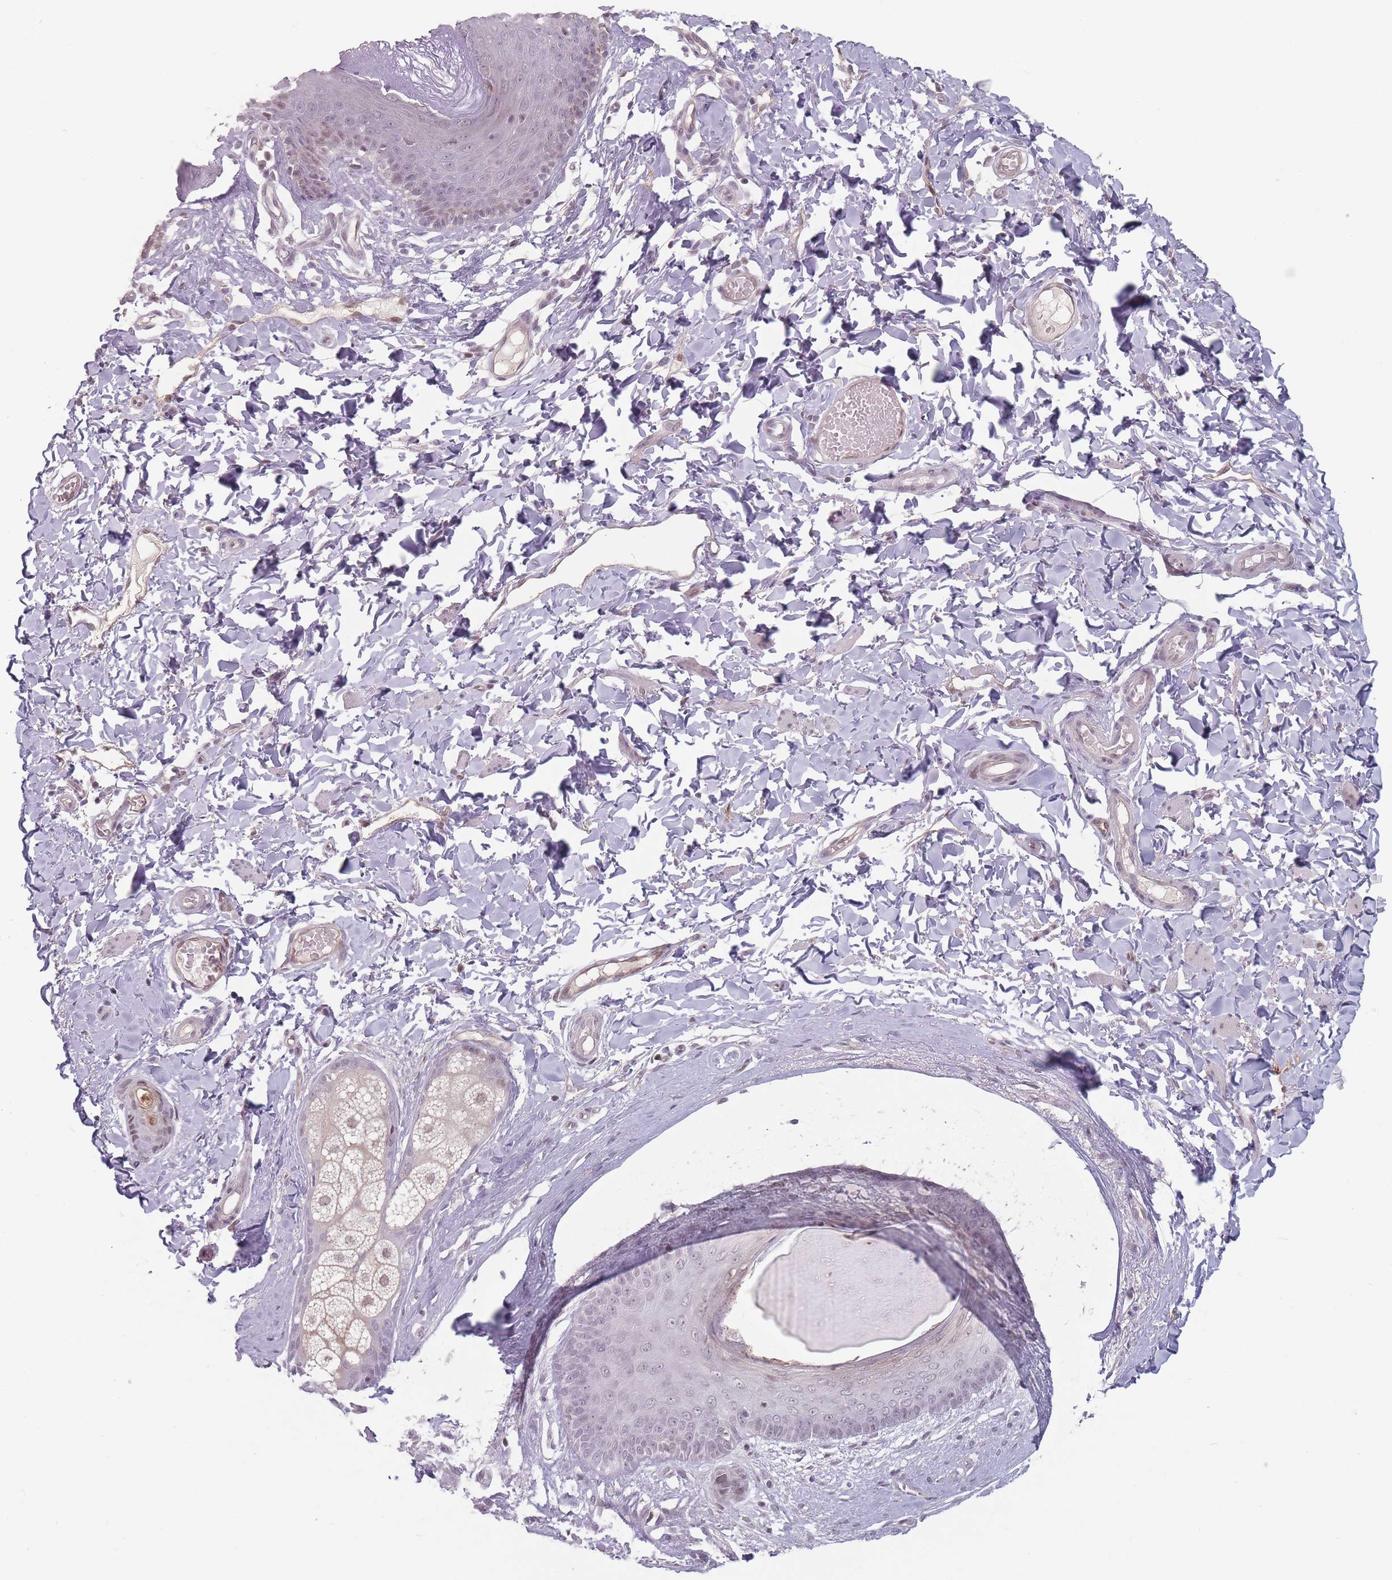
{"staining": {"intensity": "weak", "quantity": "25%-75%", "location": "nuclear"}, "tissue": "skin", "cell_type": "Epidermal cells", "image_type": "normal", "snomed": [{"axis": "morphology", "description": "Normal tissue, NOS"}, {"axis": "topography", "description": "Vulva"}], "caption": "The photomicrograph reveals a brown stain indicating the presence of a protein in the nuclear of epidermal cells in skin.", "gene": "SH3BGRL2", "patient": {"sex": "female", "age": 66}}